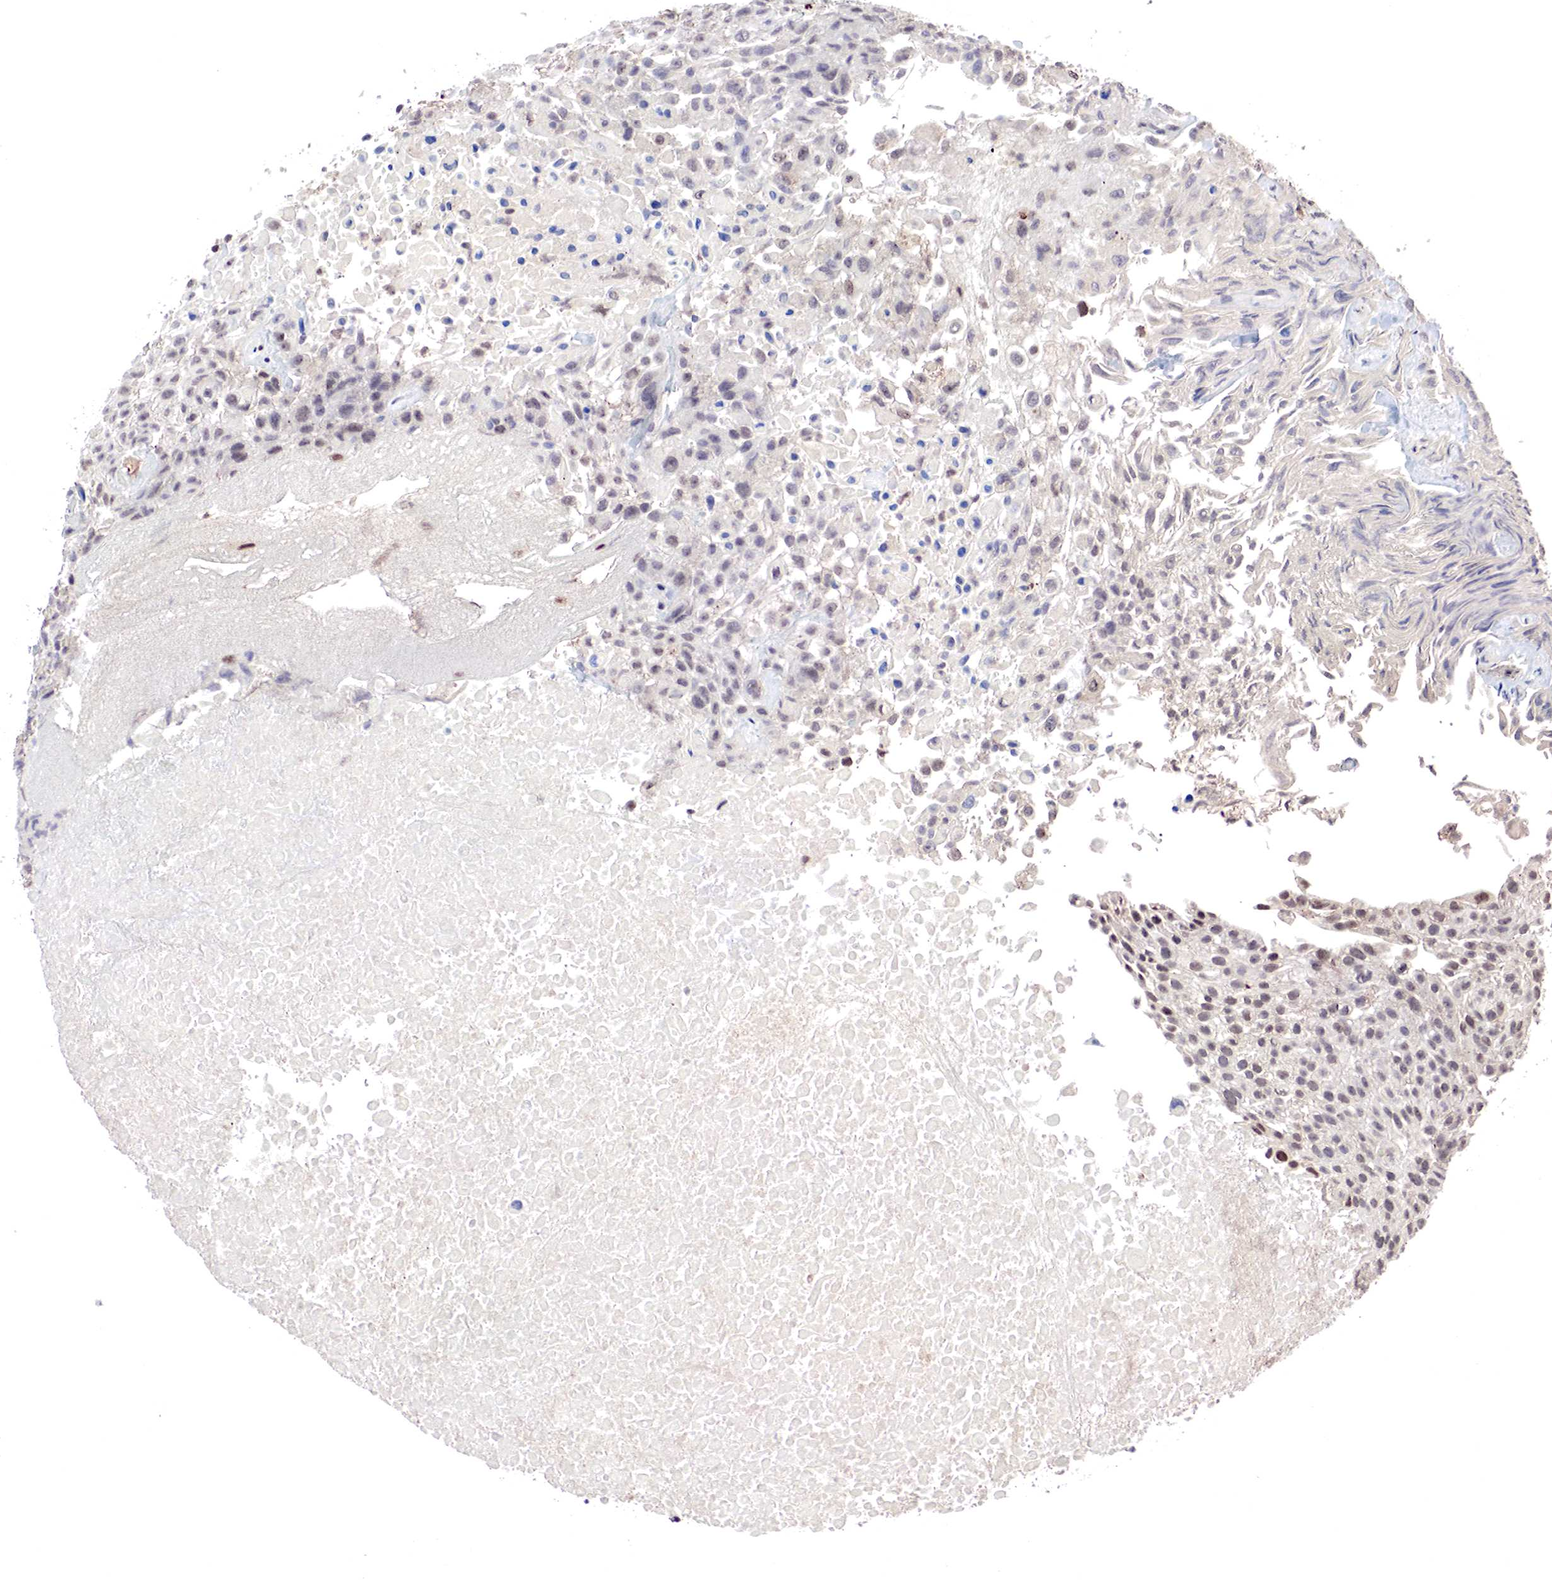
{"staining": {"intensity": "weak", "quantity": "<25%", "location": "cytoplasmic/membranous"}, "tissue": "urothelial cancer", "cell_type": "Tumor cells", "image_type": "cancer", "snomed": [{"axis": "morphology", "description": "Urothelial carcinoma, High grade"}, {"axis": "topography", "description": "Urinary bladder"}], "caption": "Immunohistochemistry (IHC) histopathology image of high-grade urothelial carcinoma stained for a protein (brown), which displays no staining in tumor cells.", "gene": "DACH2", "patient": {"sex": "male", "age": 56}}